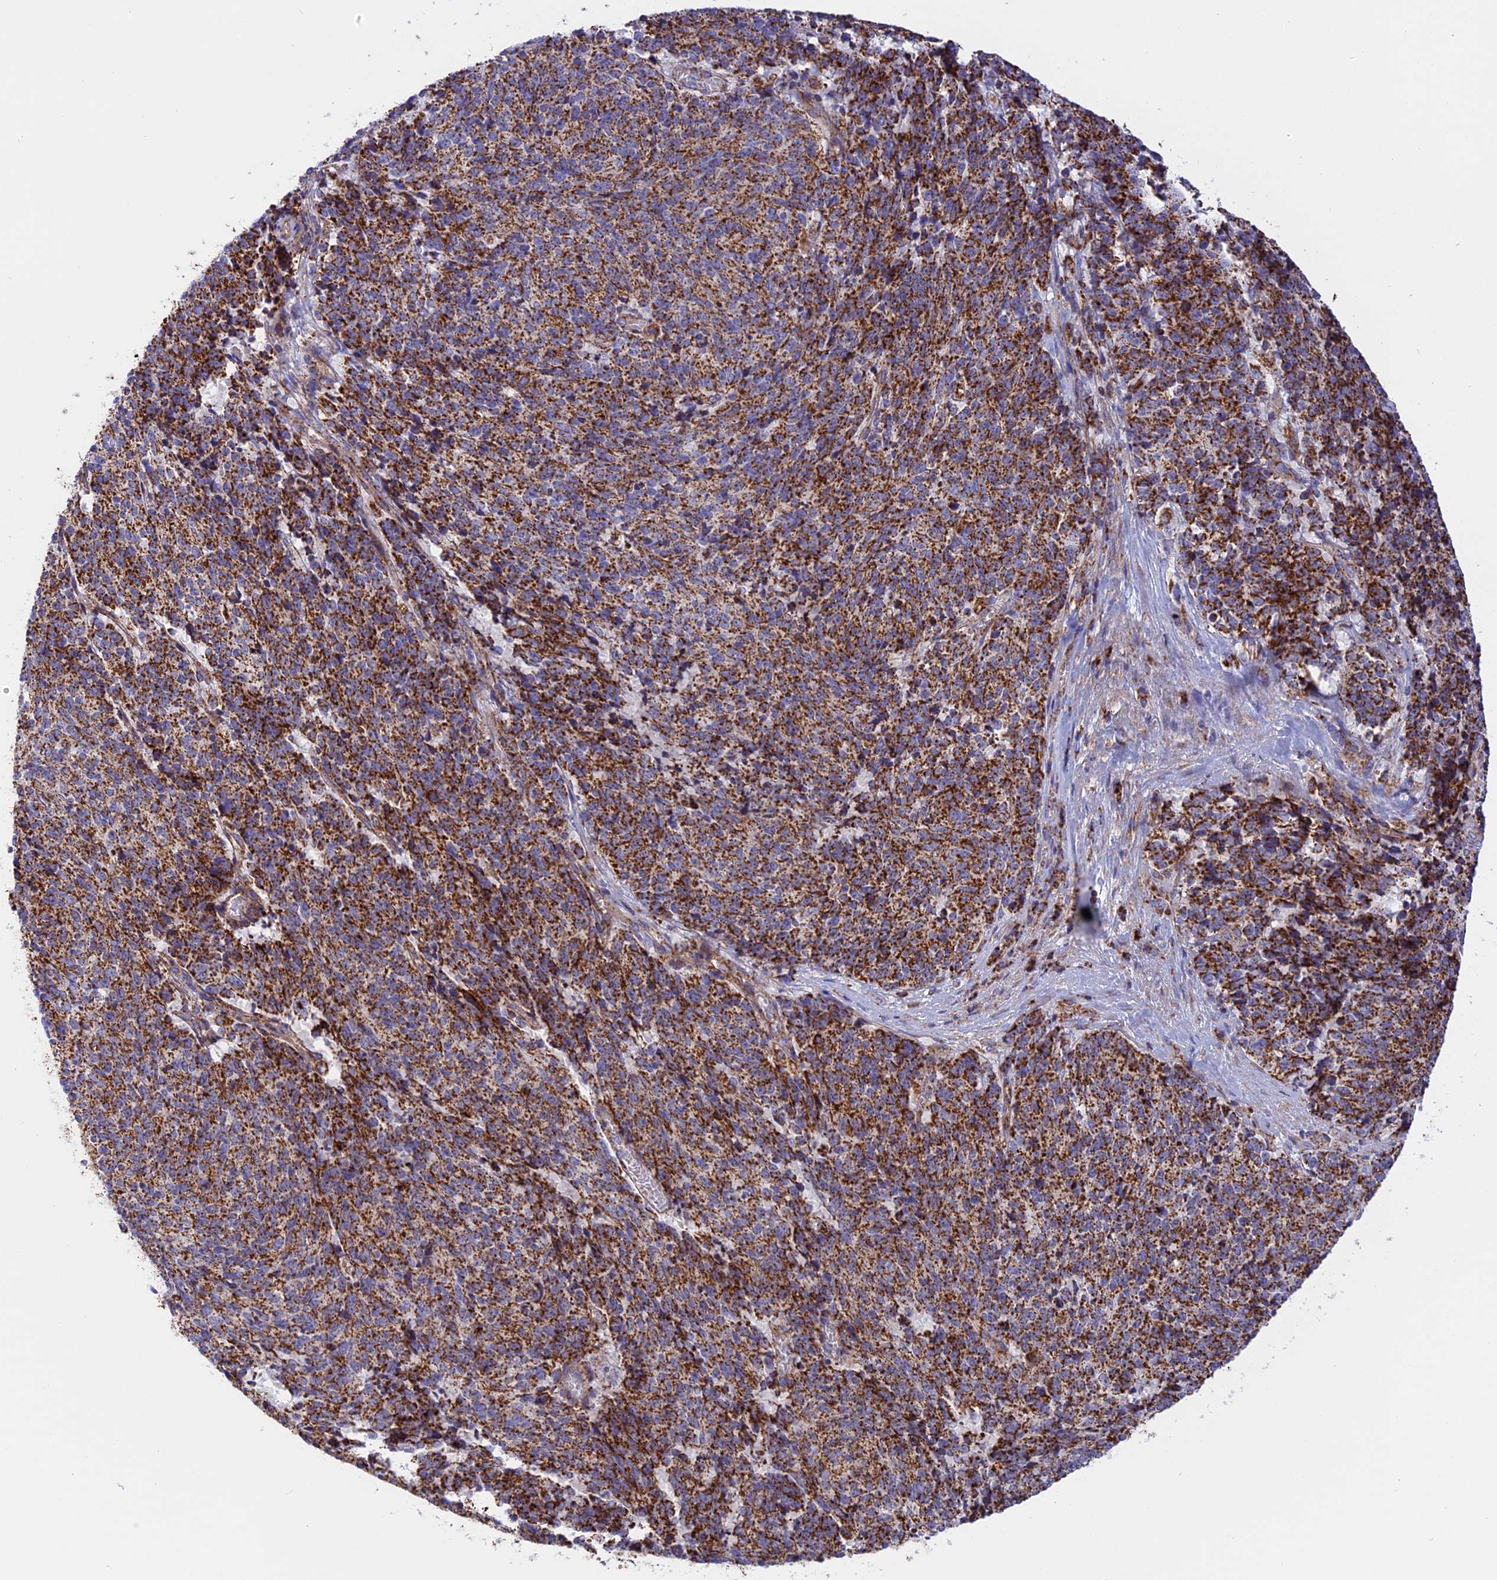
{"staining": {"intensity": "strong", "quantity": ">75%", "location": "cytoplasmic/membranous"}, "tissue": "cervical cancer", "cell_type": "Tumor cells", "image_type": "cancer", "snomed": [{"axis": "morphology", "description": "Squamous cell carcinoma, NOS"}, {"axis": "topography", "description": "Cervix"}], "caption": "Cervical cancer was stained to show a protein in brown. There is high levels of strong cytoplasmic/membranous expression in approximately >75% of tumor cells.", "gene": "UQCRB", "patient": {"sex": "female", "age": 29}}